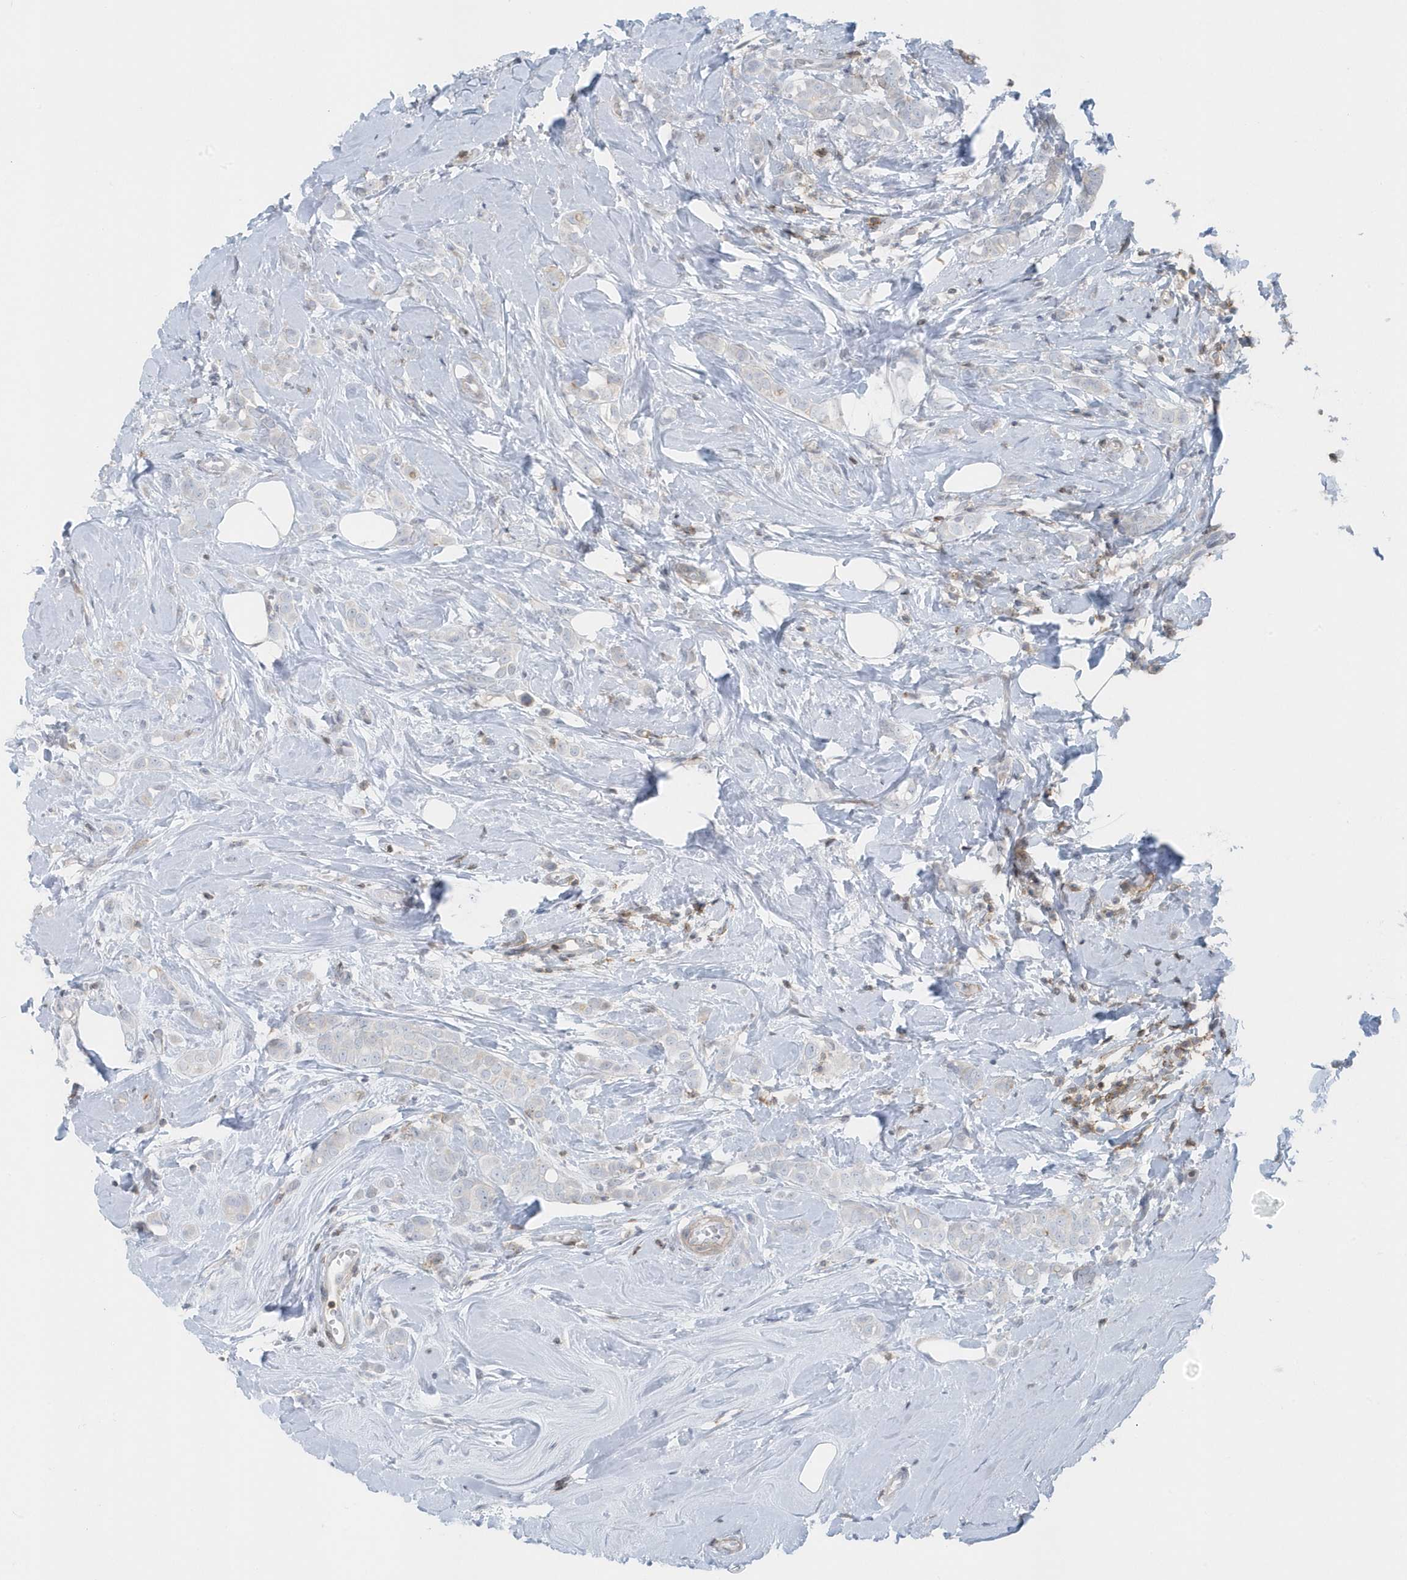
{"staining": {"intensity": "negative", "quantity": "none", "location": "none"}, "tissue": "breast cancer", "cell_type": "Tumor cells", "image_type": "cancer", "snomed": [{"axis": "morphology", "description": "Lobular carcinoma"}, {"axis": "topography", "description": "Breast"}], "caption": "Tumor cells show no significant protein expression in breast cancer (lobular carcinoma).", "gene": "CACNB2", "patient": {"sex": "female", "age": 47}}